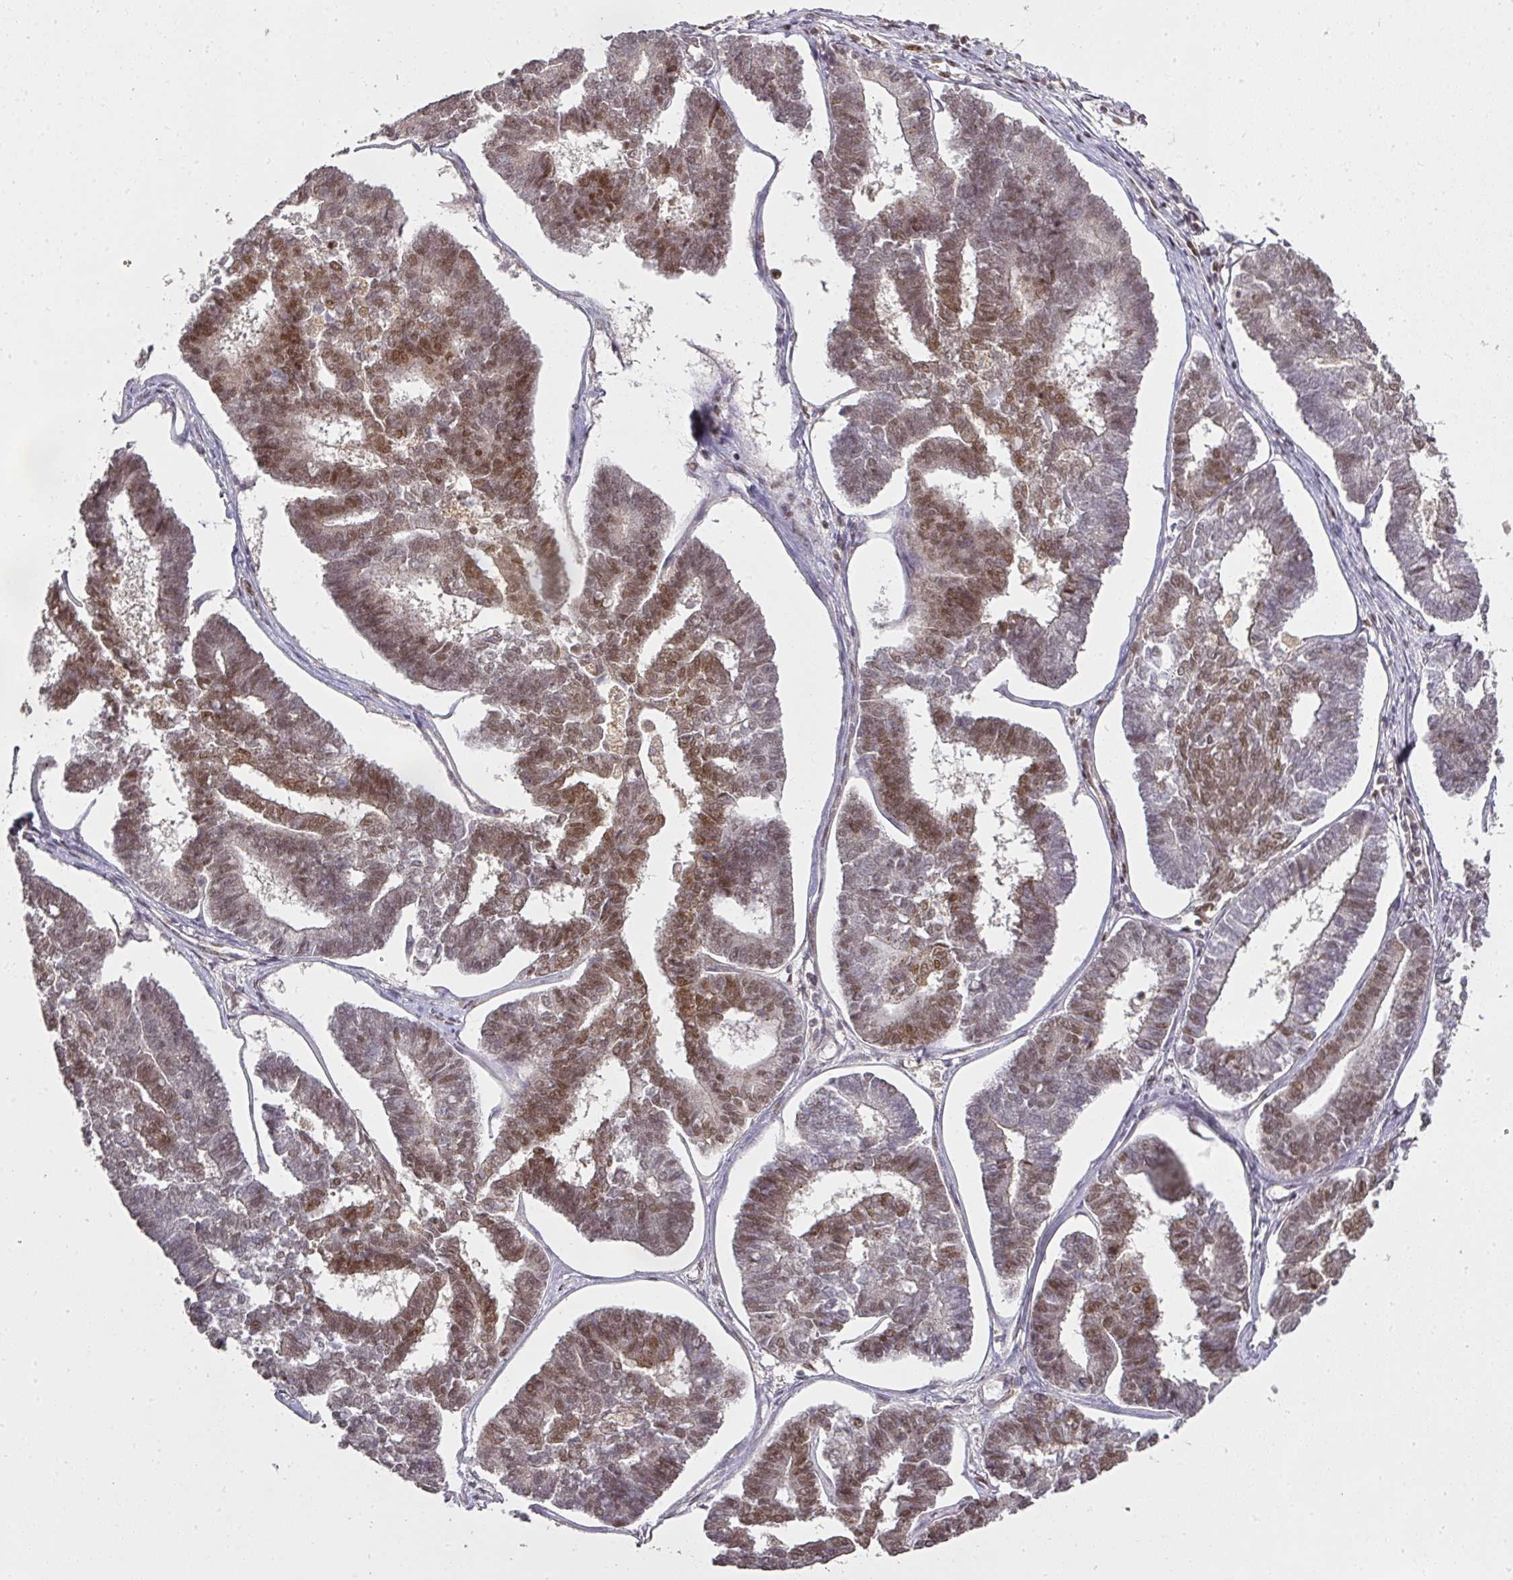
{"staining": {"intensity": "moderate", "quantity": "25%-75%", "location": "nuclear"}, "tissue": "endometrial cancer", "cell_type": "Tumor cells", "image_type": "cancer", "snomed": [{"axis": "morphology", "description": "Adenocarcinoma, NOS"}, {"axis": "topography", "description": "Endometrium"}], "caption": "Immunohistochemistry image of human endometrial adenocarcinoma stained for a protein (brown), which reveals medium levels of moderate nuclear positivity in approximately 25%-75% of tumor cells.", "gene": "GPRIN2", "patient": {"sex": "female", "age": 70}}